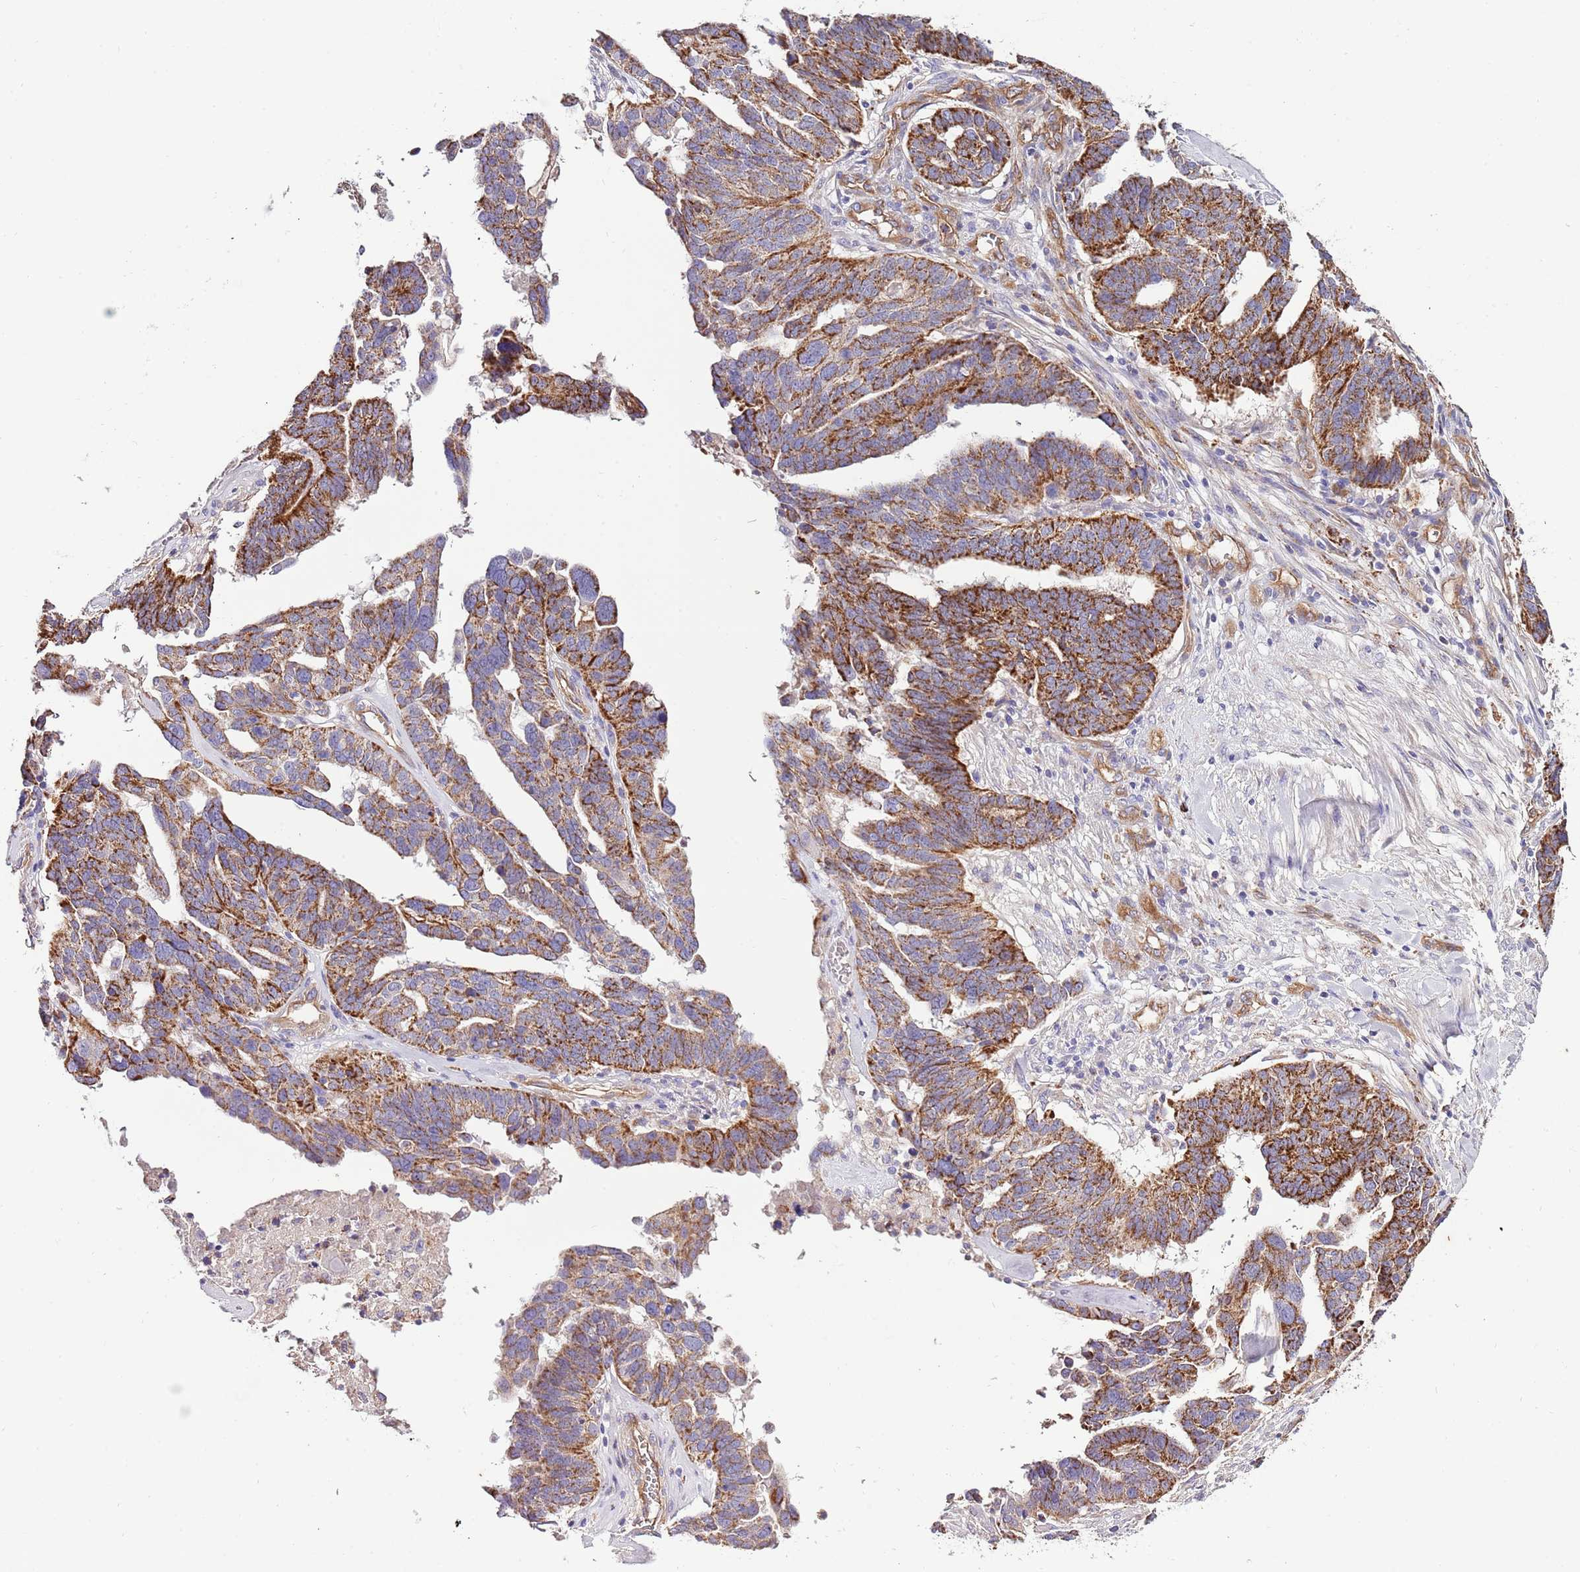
{"staining": {"intensity": "moderate", "quantity": ">75%", "location": "cytoplasmic/membranous"}, "tissue": "ovarian cancer", "cell_type": "Tumor cells", "image_type": "cancer", "snomed": [{"axis": "morphology", "description": "Cystadenocarcinoma, serous, NOS"}, {"axis": "topography", "description": "Ovary"}], "caption": "IHC micrograph of neoplastic tissue: ovarian cancer (serous cystadenocarcinoma) stained using IHC exhibits medium levels of moderate protein expression localized specifically in the cytoplasmic/membranous of tumor cells, appearing as a cytoplasmic/membranous brown color.", "gene": "DOCK6", "patient": {"sex": "female", "age": 59}}